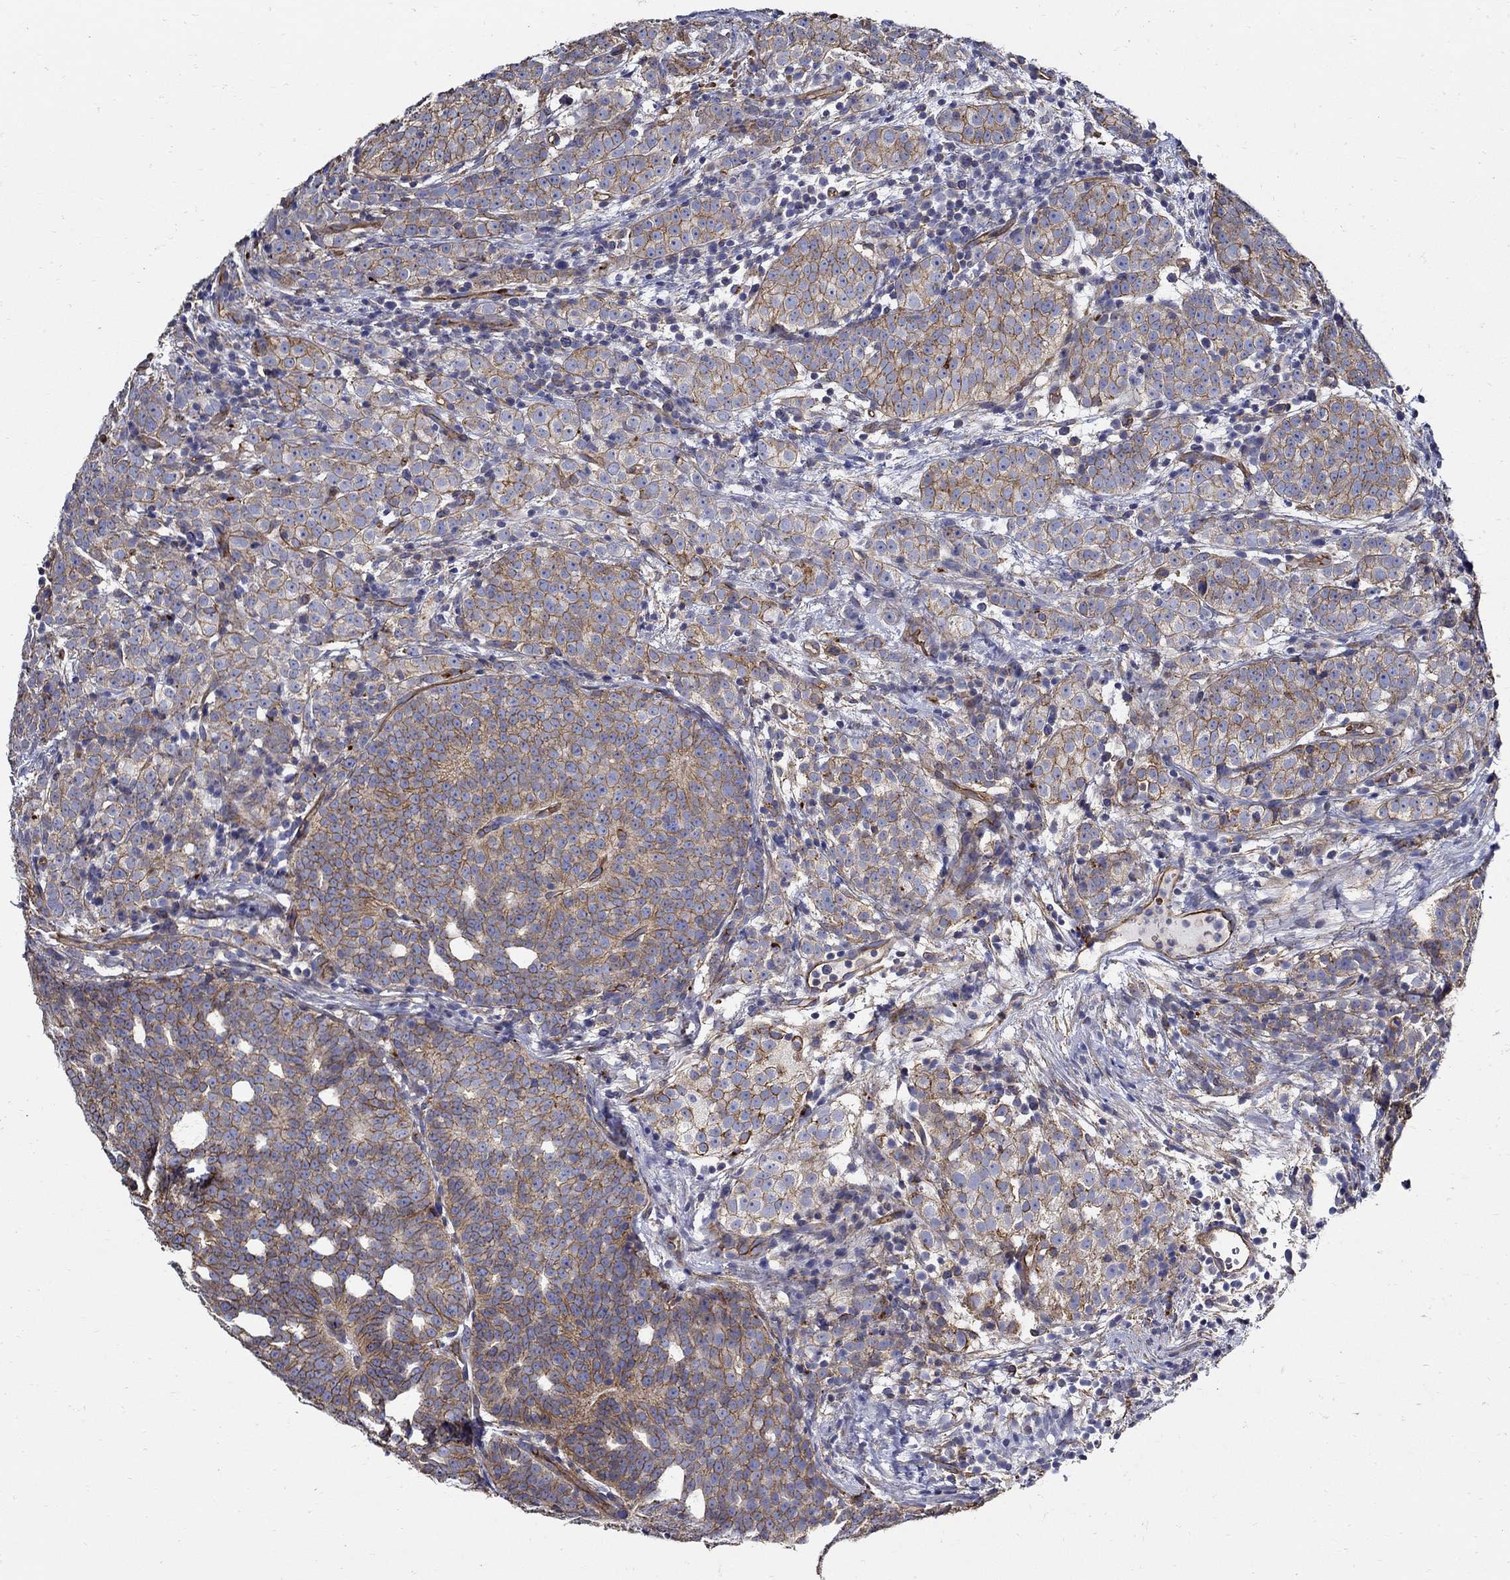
{"staining": {"intensity": "strong", "quantity": "25%-75%", "location": "cytoplasmic/membranous"}, "tissue": "prostate cancer", "cell_type": "Tumor cells", "image_type": "cancer", "snomed": [{"axis": "morphology", "description": "Adenocarcinoma, High grade"}, {"axis": "topography", "description": "Prostate"}], "caption": "Immunohistochemistry (IHC) micrograph of human prostate adenocarcinoma (high-grade) stained for a protein (brown), which shows high levels of strong cytoplasmic/membranous expression in about 25%-75% of tumor cells.", "gene": "APBB3", "patient": {"sex": "male", "age": 53}}